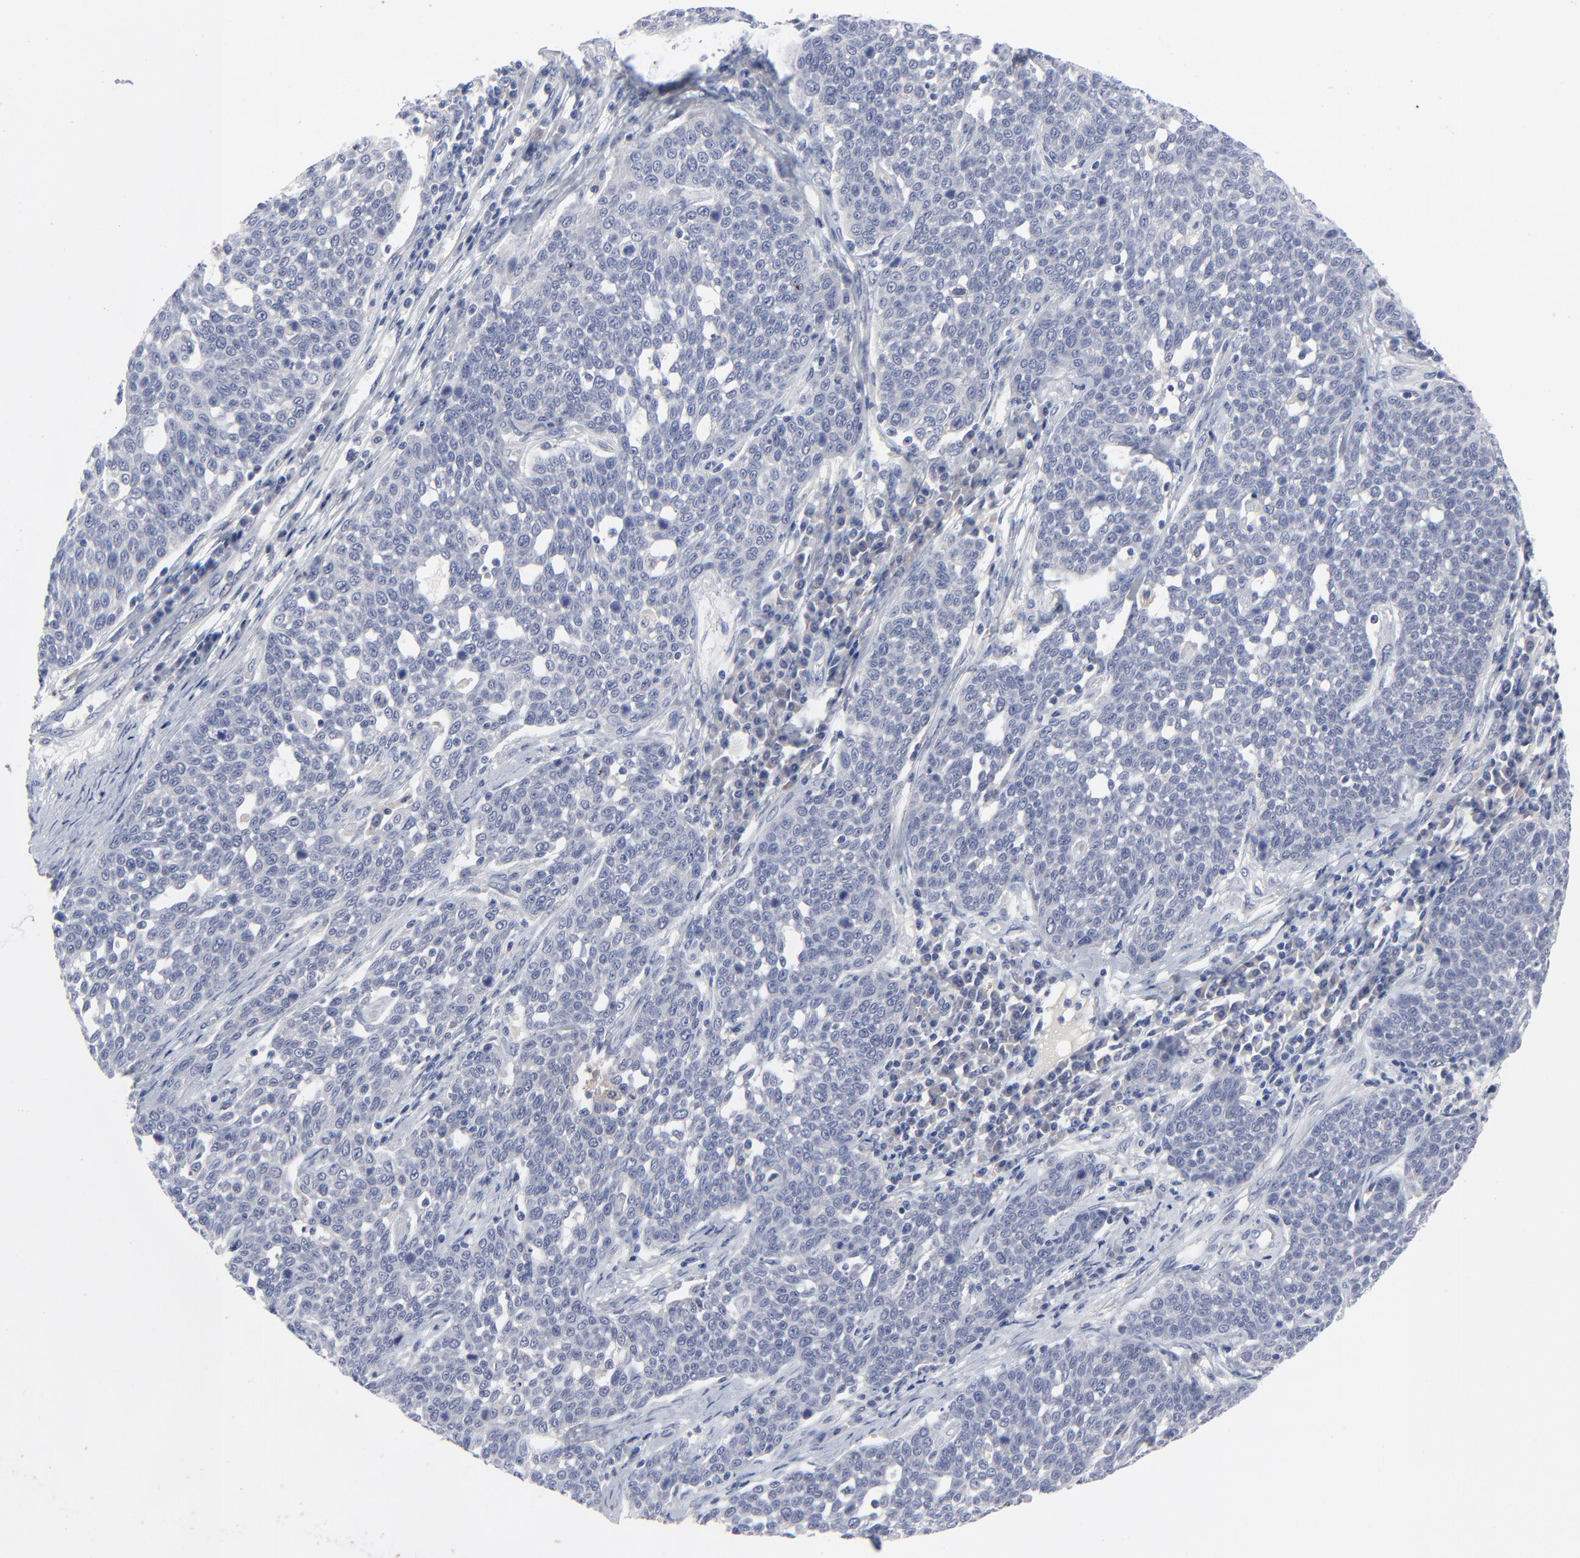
{"staining": {"intensity": "negative", "quantity": "none", "location": "none"}, "tissue": "cervical cancer", "cell_type": "Tumor cells", "image_type": "cancer", "snomed": [{"axis": "morphology", "description": "Squamous cell carcinoma, NOS"}, {"axis": "topography", "description": "Cervix"}], "caption": "Squamous cell carcinoma (cervical) was stained to show a protein in brown. There is no significant staining in tumor cells. (Stains: DAB (3,3'-diaminobenzidine) immunohistochemistry with hematoxylin counter stain, Microscopy: brightfield microscopy at high magnification).", "gene": "CLEC4G", "patient": {"sex": "female", "age": 34}}